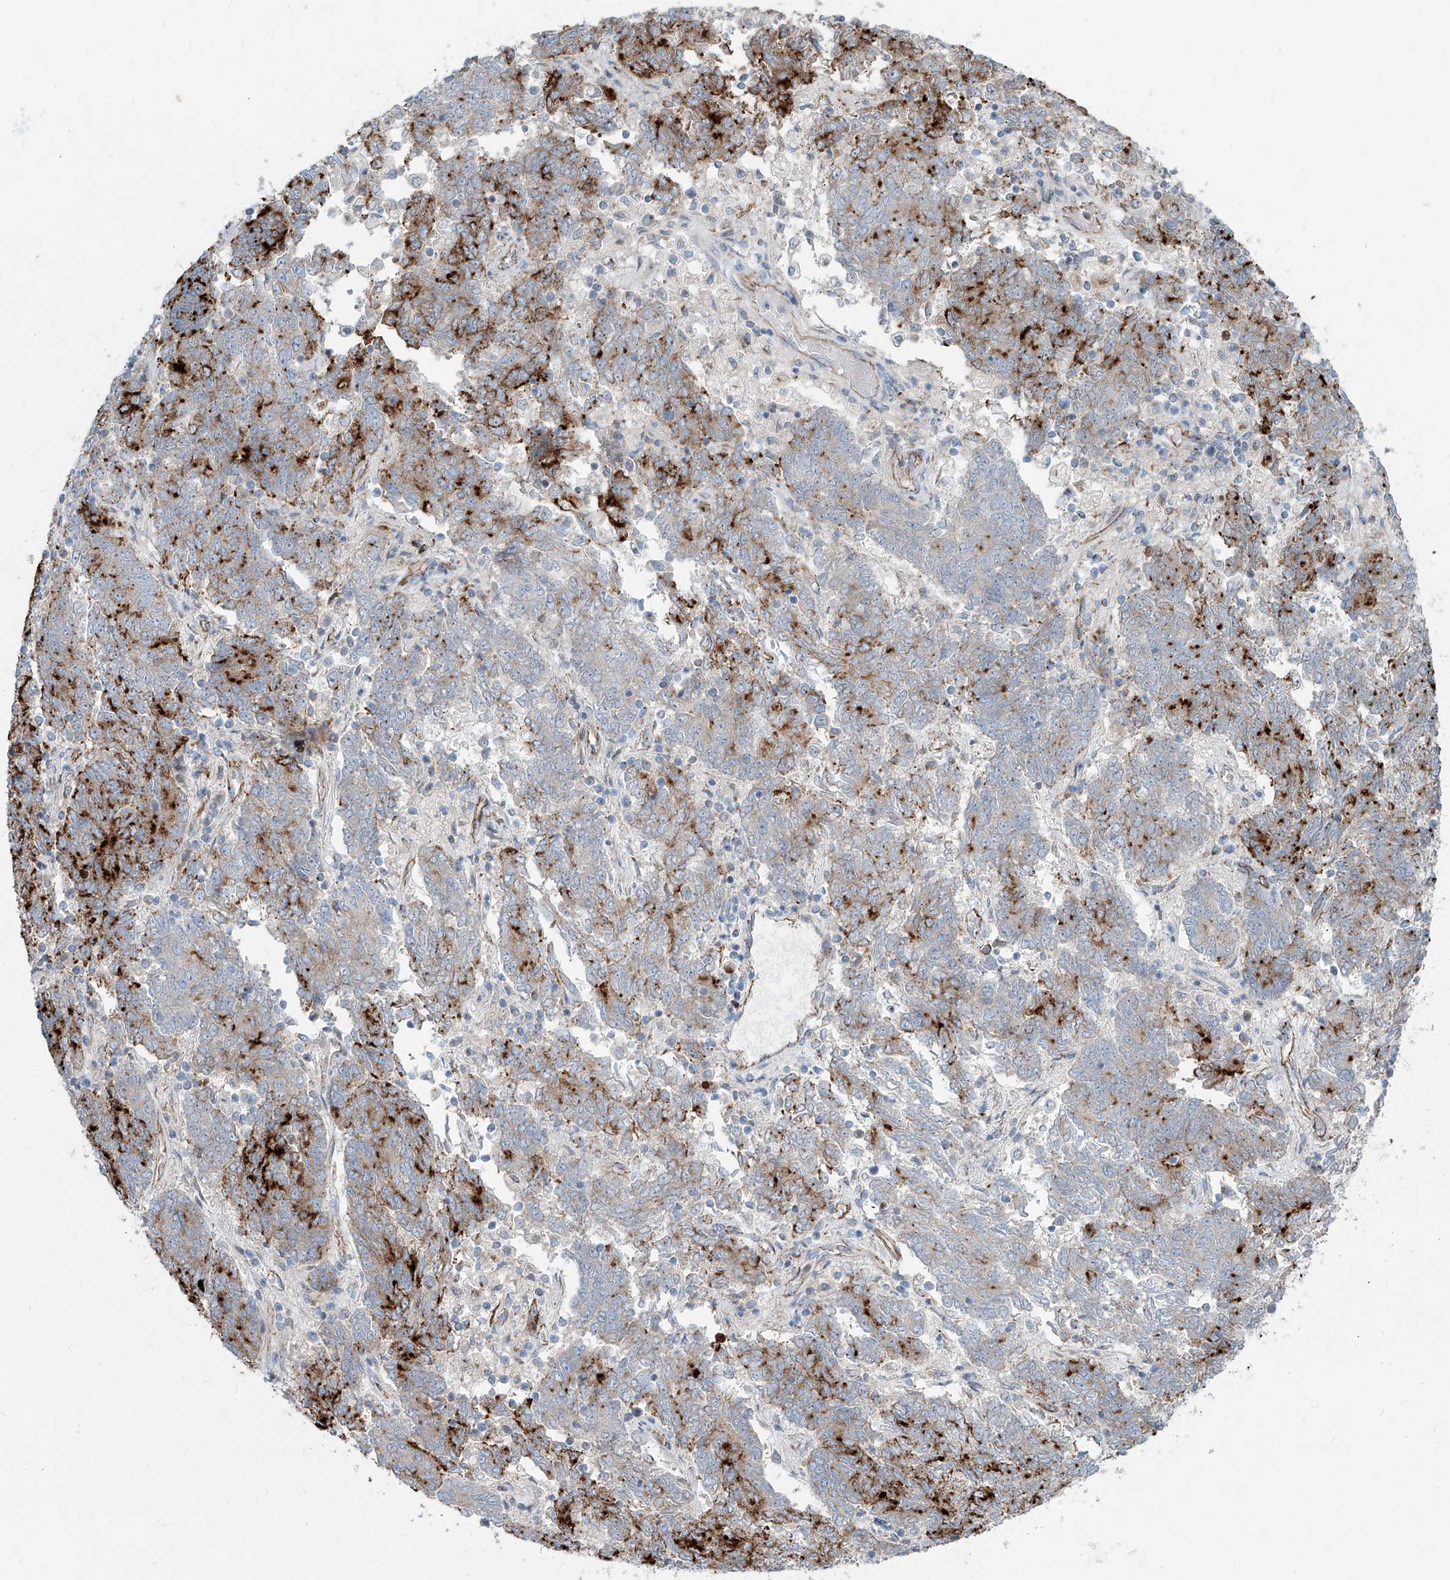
{"staining": {"intensity": "strong", "quantity": "25%-75%", "location": "cytoplasmic/membranous"}, "tissue": "endometrial cancer", "cell_type": "Tumor cells", "image_type": "cancer", "snomed": [{"axis": "morphology", "description": "Adenocarcinoma, NOS"}, {"axis": "topography", "description": "Endometrium"}], "caption": "Endometrial cancer (adenocarcinoma) stained with DAB (3,3'-diaminobenzidine) immunohistochemistry (IHC) reveals high levels of strong cytoplasmic/membranous staining in about 25%-75% of tumor cells.", "gene": "CDH5", "patient": {"sex": "female", "age": 80}}